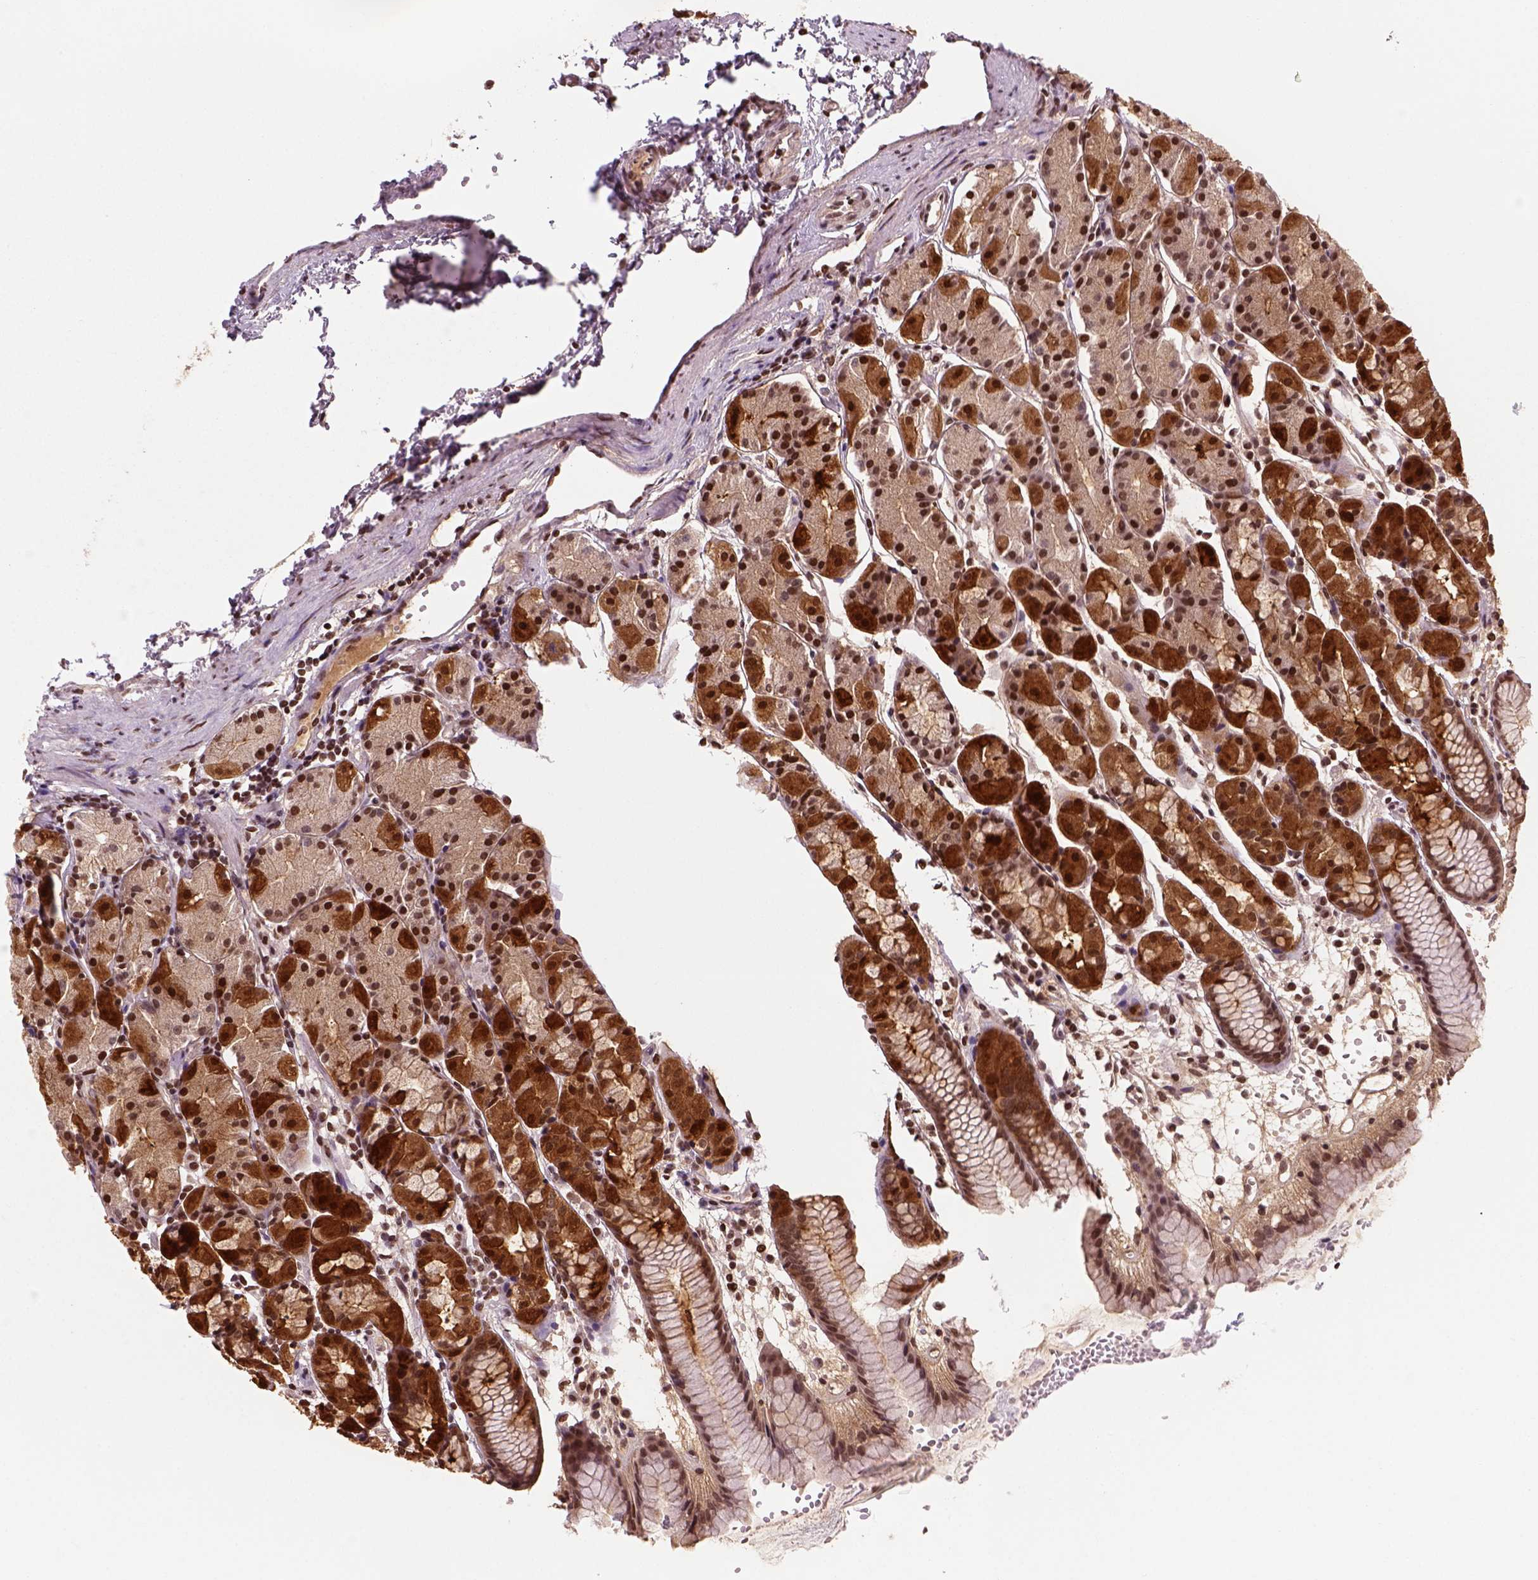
{"staining": {"intensity": "strong", "quantity": "25%-75%", "location": "cytoplasmic/membranous,nuclear"}, "tissue": "stomach", "cell_type": "Glandular cells", "image_type": "normal", "snomed": [{"axis": "morphology", "description": "Normal tissue, NOS"}, {"axis": "topography", "description": "Stomach, upper"}], "caption": "High-power microscopy captured an immunohistochemistry micrograph of normal stomach, revealing strong cytoplasmic/membranous,nuclear staining in approximately 25%-75% of glandular cells. The staining was performed using DAB, with brown indicating positive protein expression. Nuclei are stained blue with hematoxylin.", "gene": "GOT1", "patient": {"sex": "male", "age": 47}}